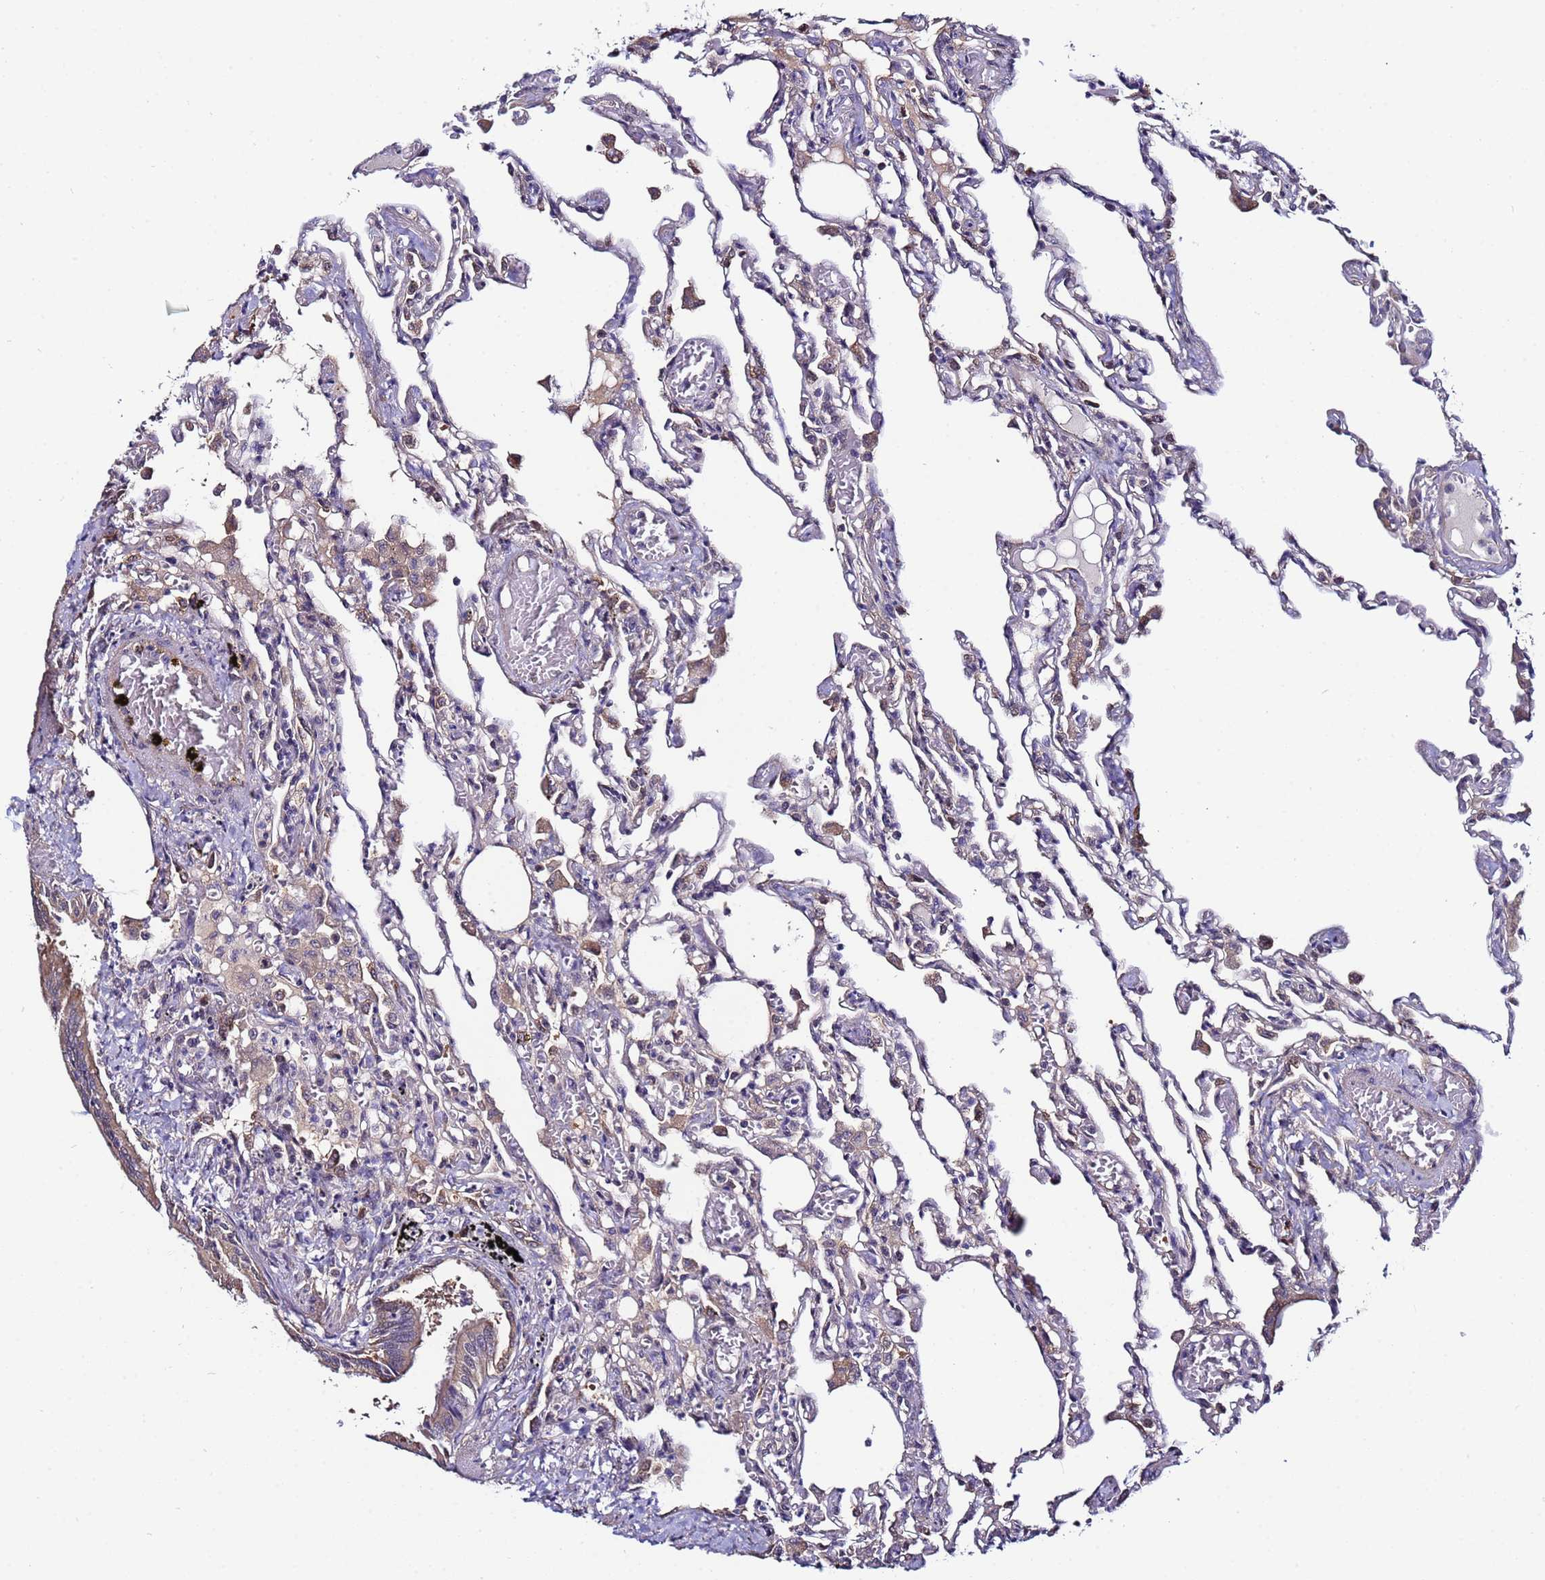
{"staining": {"intensity": "negative", "quantity": "none", "location": "none"}, "tissue": "lung", "cell_type": "Alveolar cells", "image_type": "normal", "snomed": [{"axis": "morphology", "description": "Normal tissue, NOS"}, {"axis": "topography", "description": "Bronchus"}, {"axis": "topography", "description": "Lung"}], "caption": "This histopathology image is of benign lung stained with immunohistochemistry to label a protein in brown with the nuclei are counter-stained blue. There is no positivity in alveolar cells. (DAB IHC with hematoxylin counter stain).", "gene": "NAXE", "patient": {"sex": "female", "age": 49}}